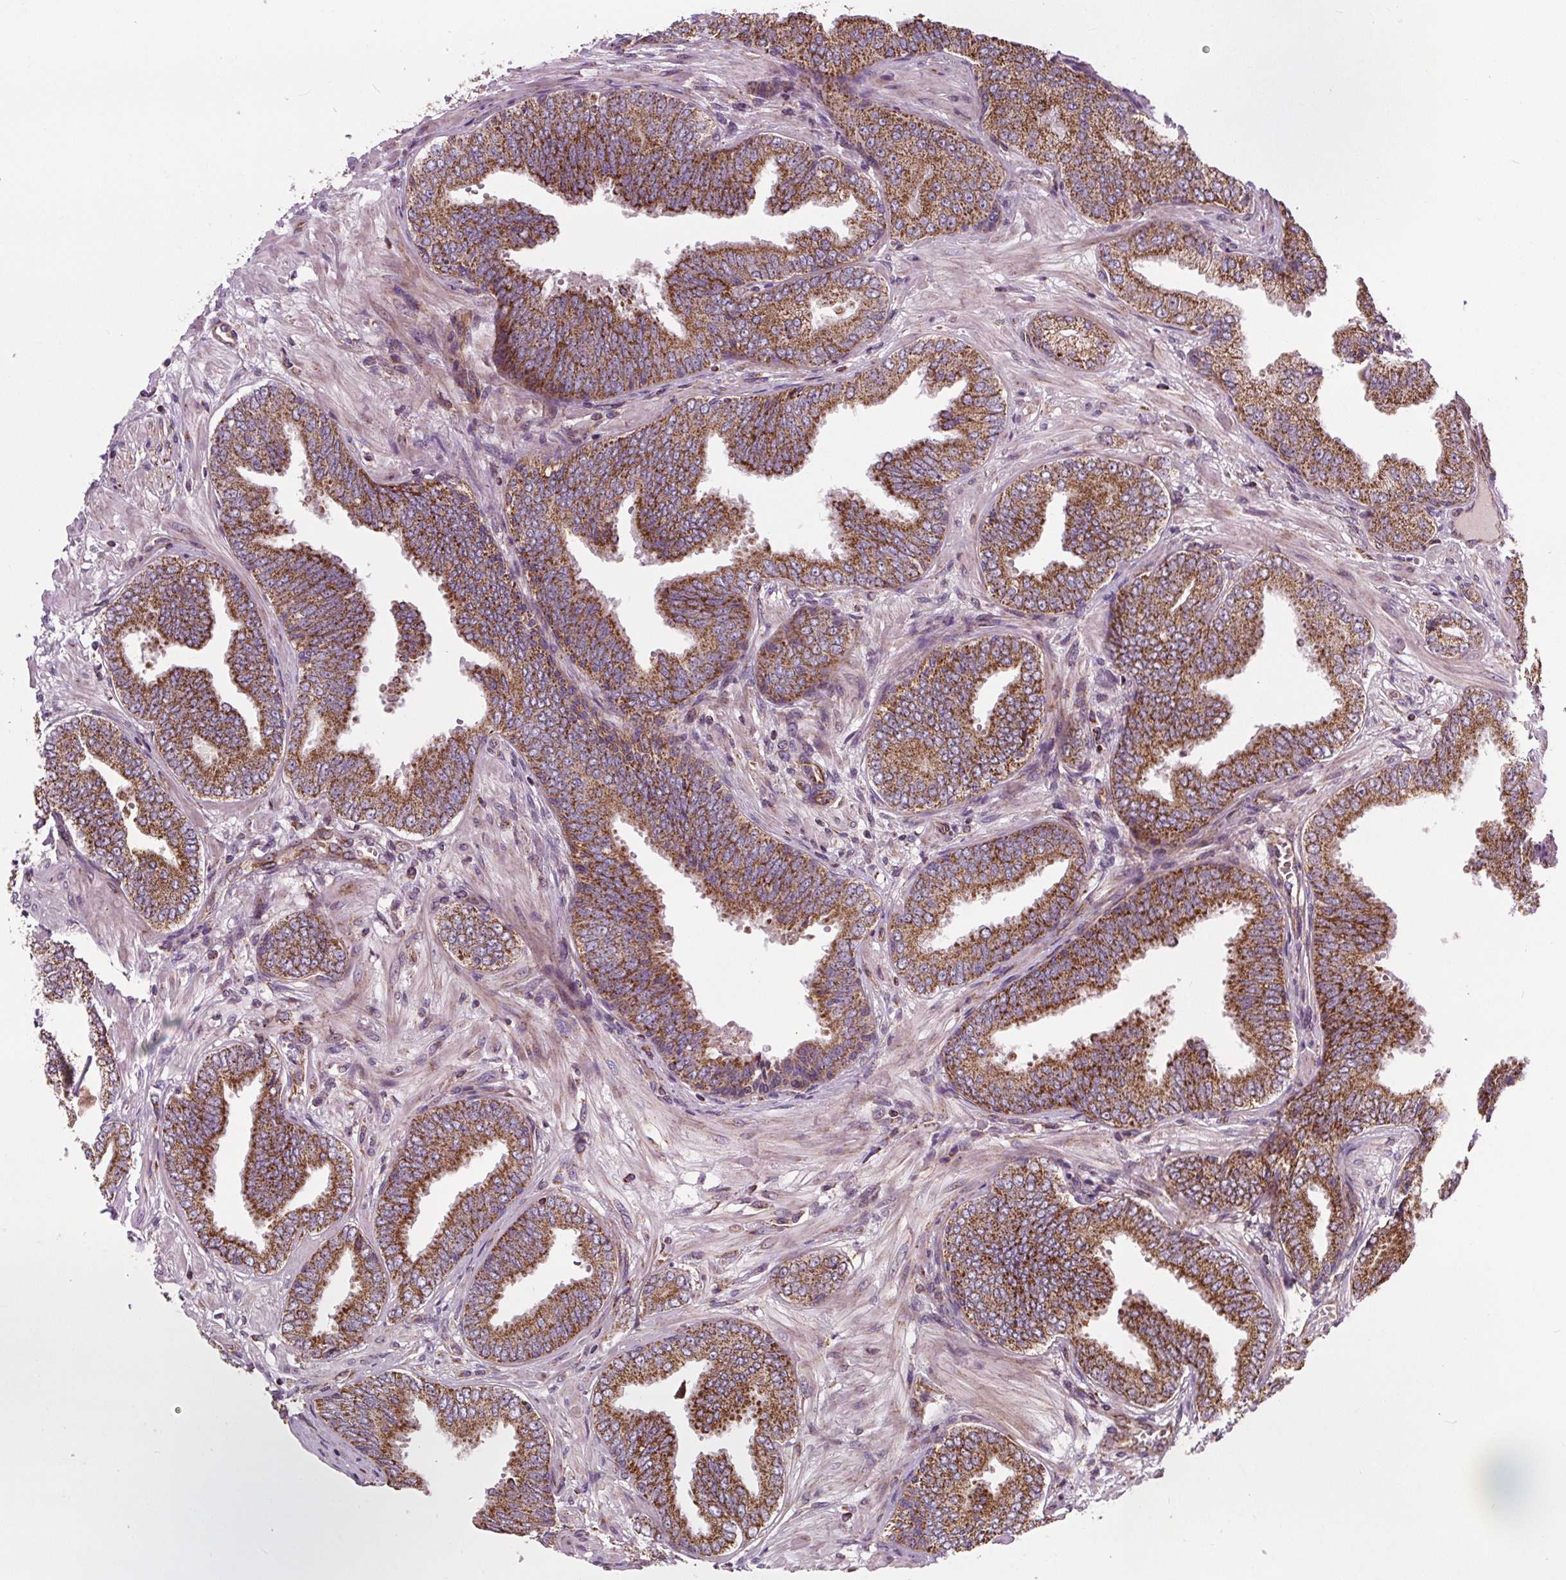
{"staining": {"intensity": "strong", "quantity": ">75%", "location": "cytoplasmic/membranous"}, "tissue": "prostate cancer", "cell_type": "Tumor cells", "image_type": "cancer", "snomed": [{"axis": "morphology", "description": "Adenocarcinoma, Low grade"}, {"axis": "topography", "description": "Prostate"}], "caption": "A brown stain shows strong cytoplasmic/membranous positivity of a protein in human prostate cancer (adenocarcinoma (low-grade)) tumor cells.", "gene": "GOLT1B", "patient": {"sex": "male", "age": 55}}